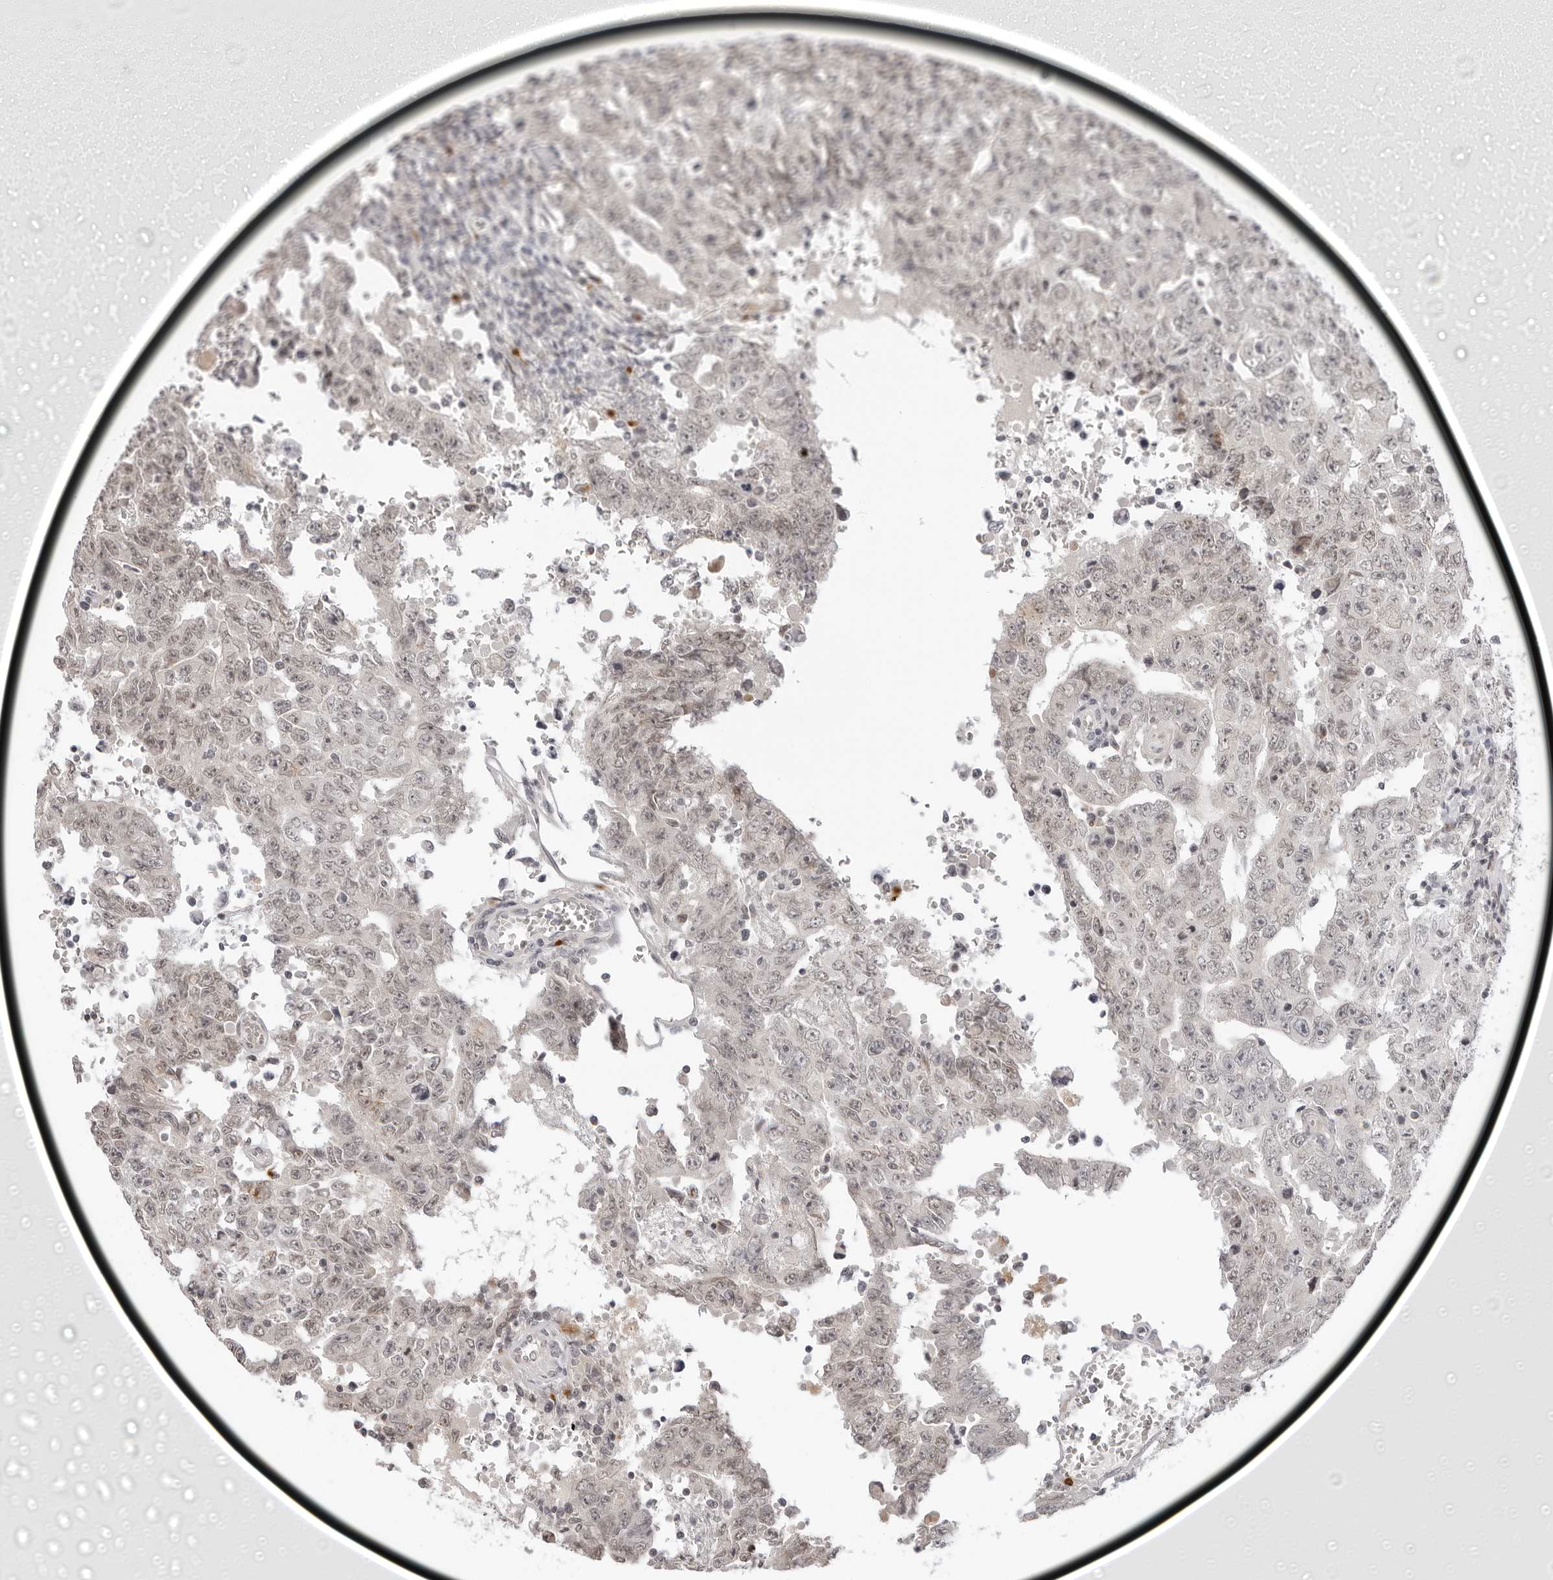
{"staining": {"intensity": "weak", "quantity": "<25%", "location": "nuclear"}, "tissue": "testis cancer", "cell_type": "Tumor cells", "image_type": "cancer", "snomed": [{"axis": "morphology", "description": "Carcinoma, Embryonal, NOS"}, {"axis": "topography", "description": "Testis"}], "caption": "This photomicrograph is of testis embryonal carcinoma stained with IHC to label a protein in brown with the nuclei are counter-stained blue. There is no staining in tumor cells. Nuclei are stained in blue.", "gene": "STRADB", "patient": {"sex": "male", "age": 26}}